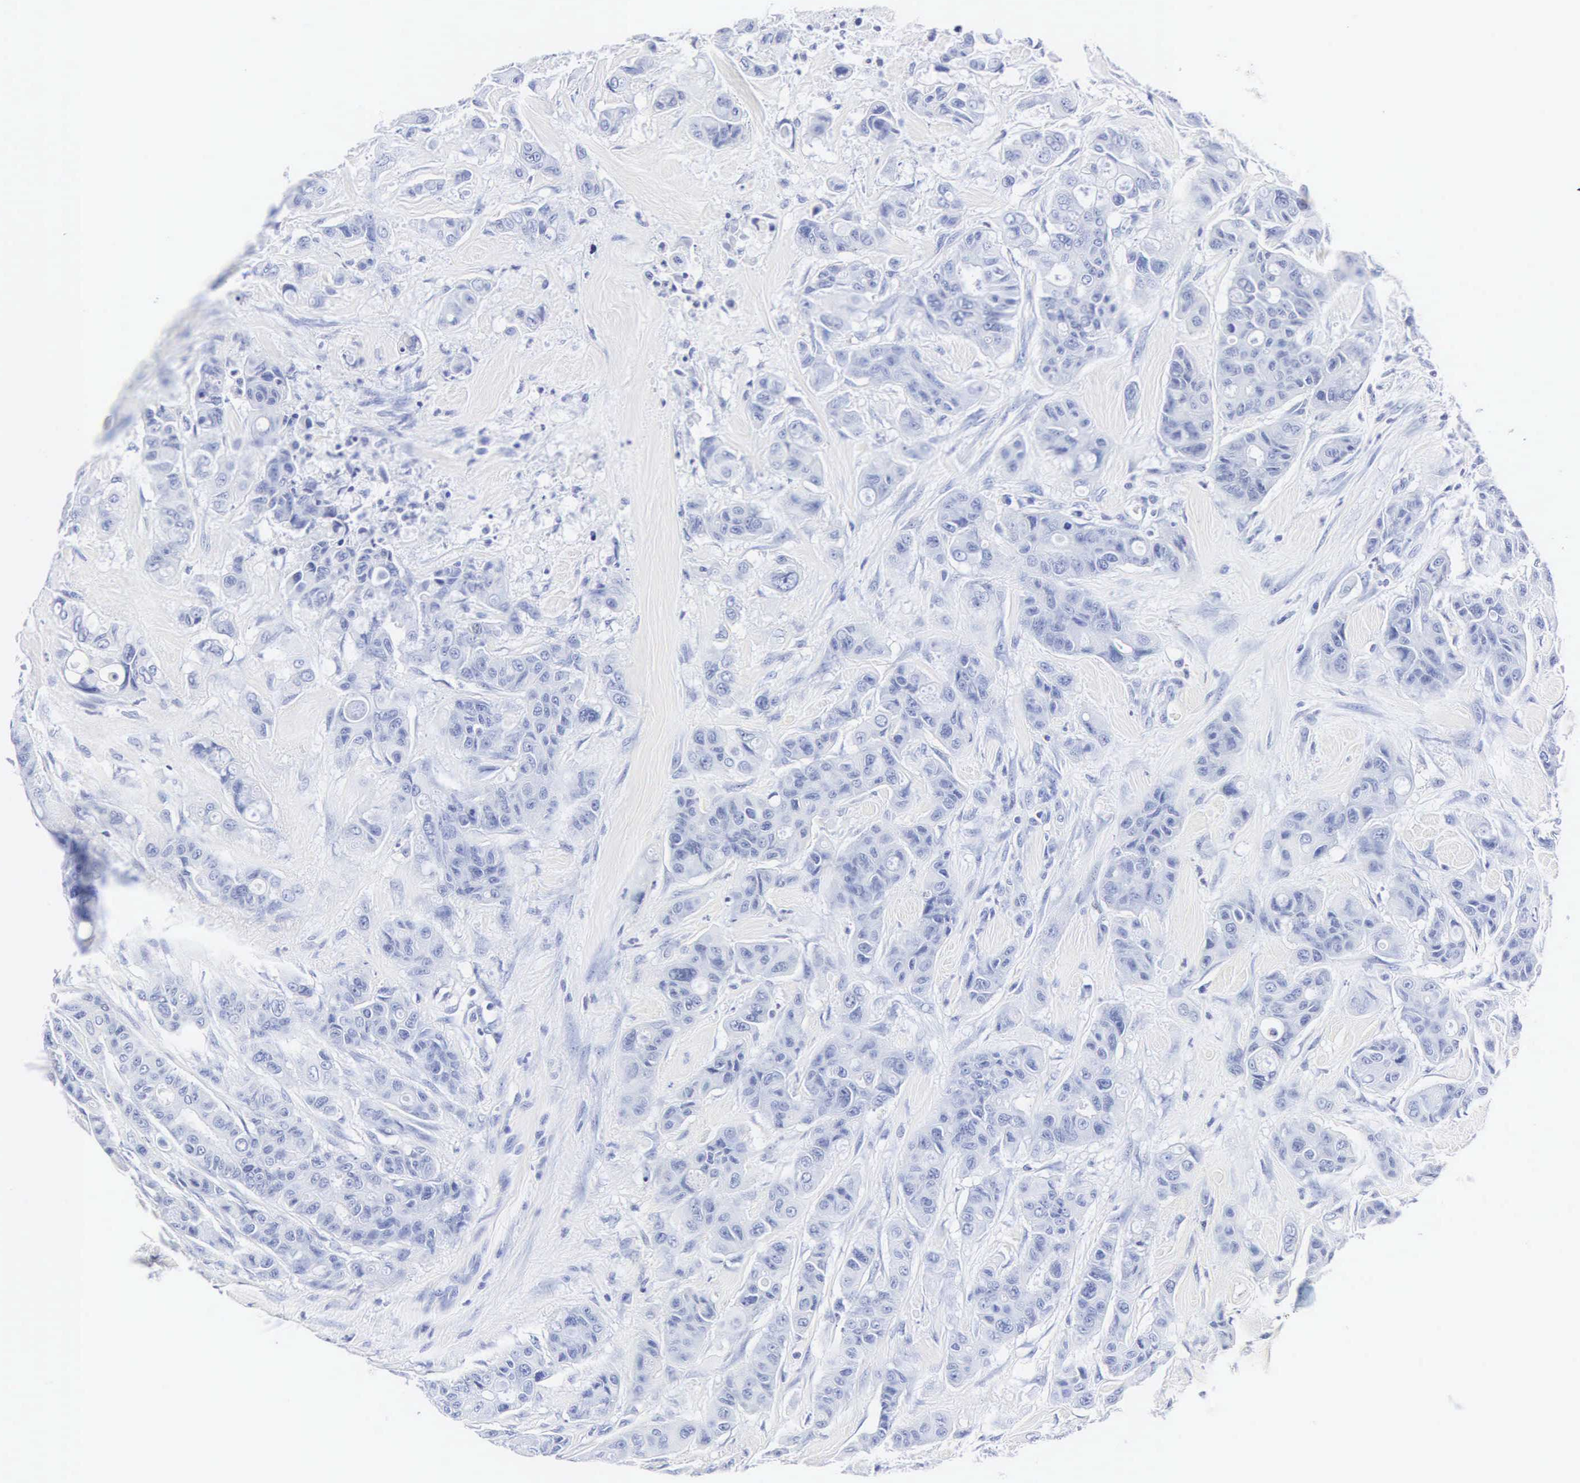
{"staining": {"intensity": "negative", "quantity": "none", "location": "none"}, "tissue": "colorectal cancer", "cell_type": "Tumor cells", "image_type": "cancer", "snomed": [{"axis": "morphology", "description": "Adenocarcinoma, NOS"}, {"axis": "topography", "description": "Colon"}], "caption": "A micrograph of human adenocarcinoma (colorectal) is negative for staining in tumor cells.", "gene": "INS", "patient": {"sex": "female", "age": 70}}